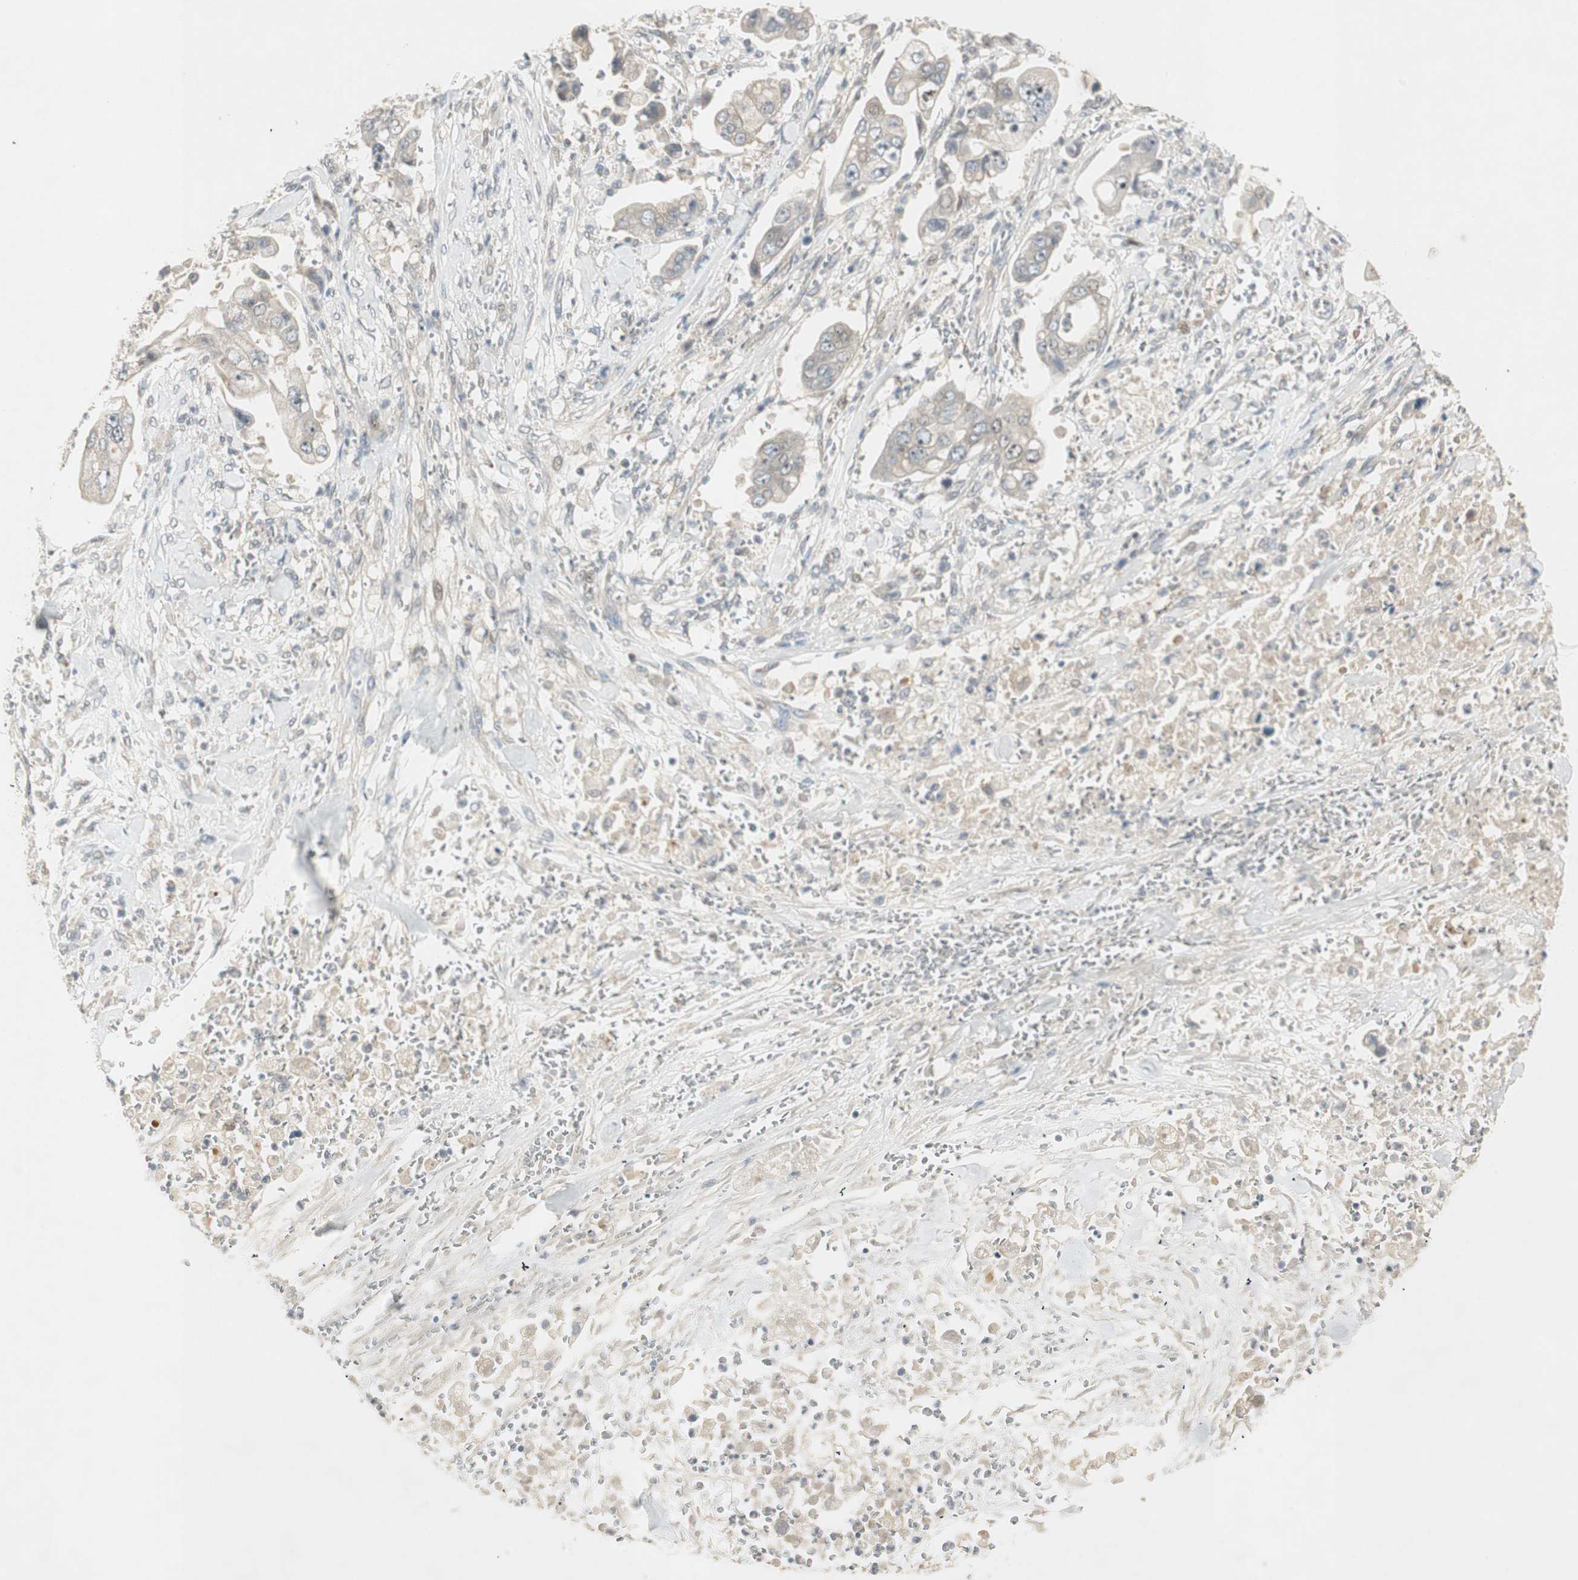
{"staining": {"intensity": "weak", "quantity": "<25%", "location": "cytoplasmic/membranous"}, "tissue": "stomach cancer", "cell_type": "Tumor cells", "image_type": "cancer", "snomed": [{"axis": "morphology", "description": "Adenocarcinoma, NOS"}, {"axis": "topography", "description": "Stomach"}], "caption": "The image demonstrates no staining of tumor cells in stomach cancer. (Stains: DAB (3,3'-diaminobenzidine) IHC with hematoxylin counter stain, Microscopy: brightfield microscopy at high magnification).", "gene": "ACSL5", "patient": {"sex": "male", "age": 62}}